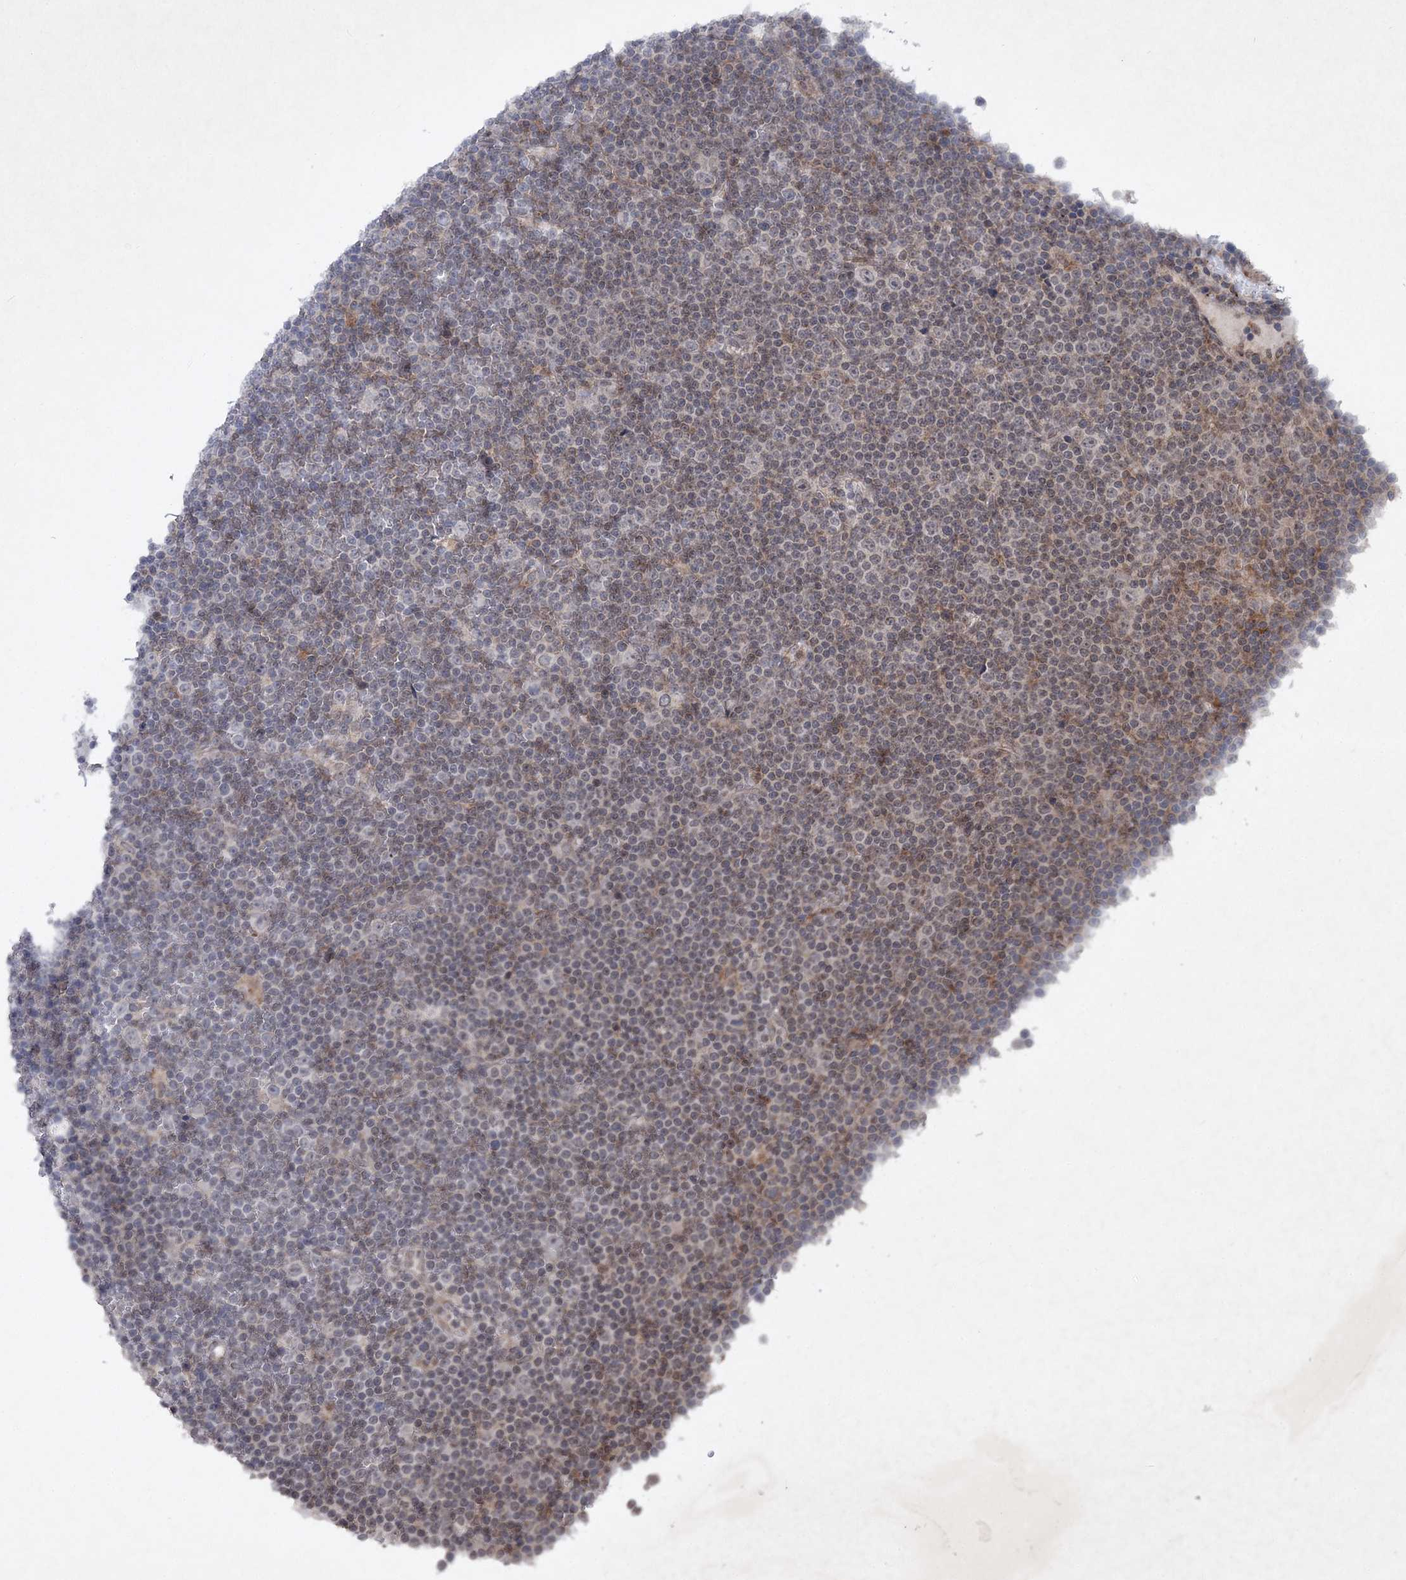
{"staining": {"intensity": "weak", "quantity": "25%-75%", "location": "nuclear"}, "tissue": "lymphoma", "cell_type": "Tumor cells", "image_type": "cancer", "snomed": [{"axis": "morphology", "description": "Malignant lymphoma, non-Hodgkin's type, Low grade"}, {"axis": "topography", "description": "Lymph node"}], "caption": "Weak nuclear positivity for a protein is present in approximately 25%-75% of tumor cells of lymphoma using immunohistochemistry (IHC).", "gene": "SOWAHB", "patient": {"sex": "female", "age": 67}}